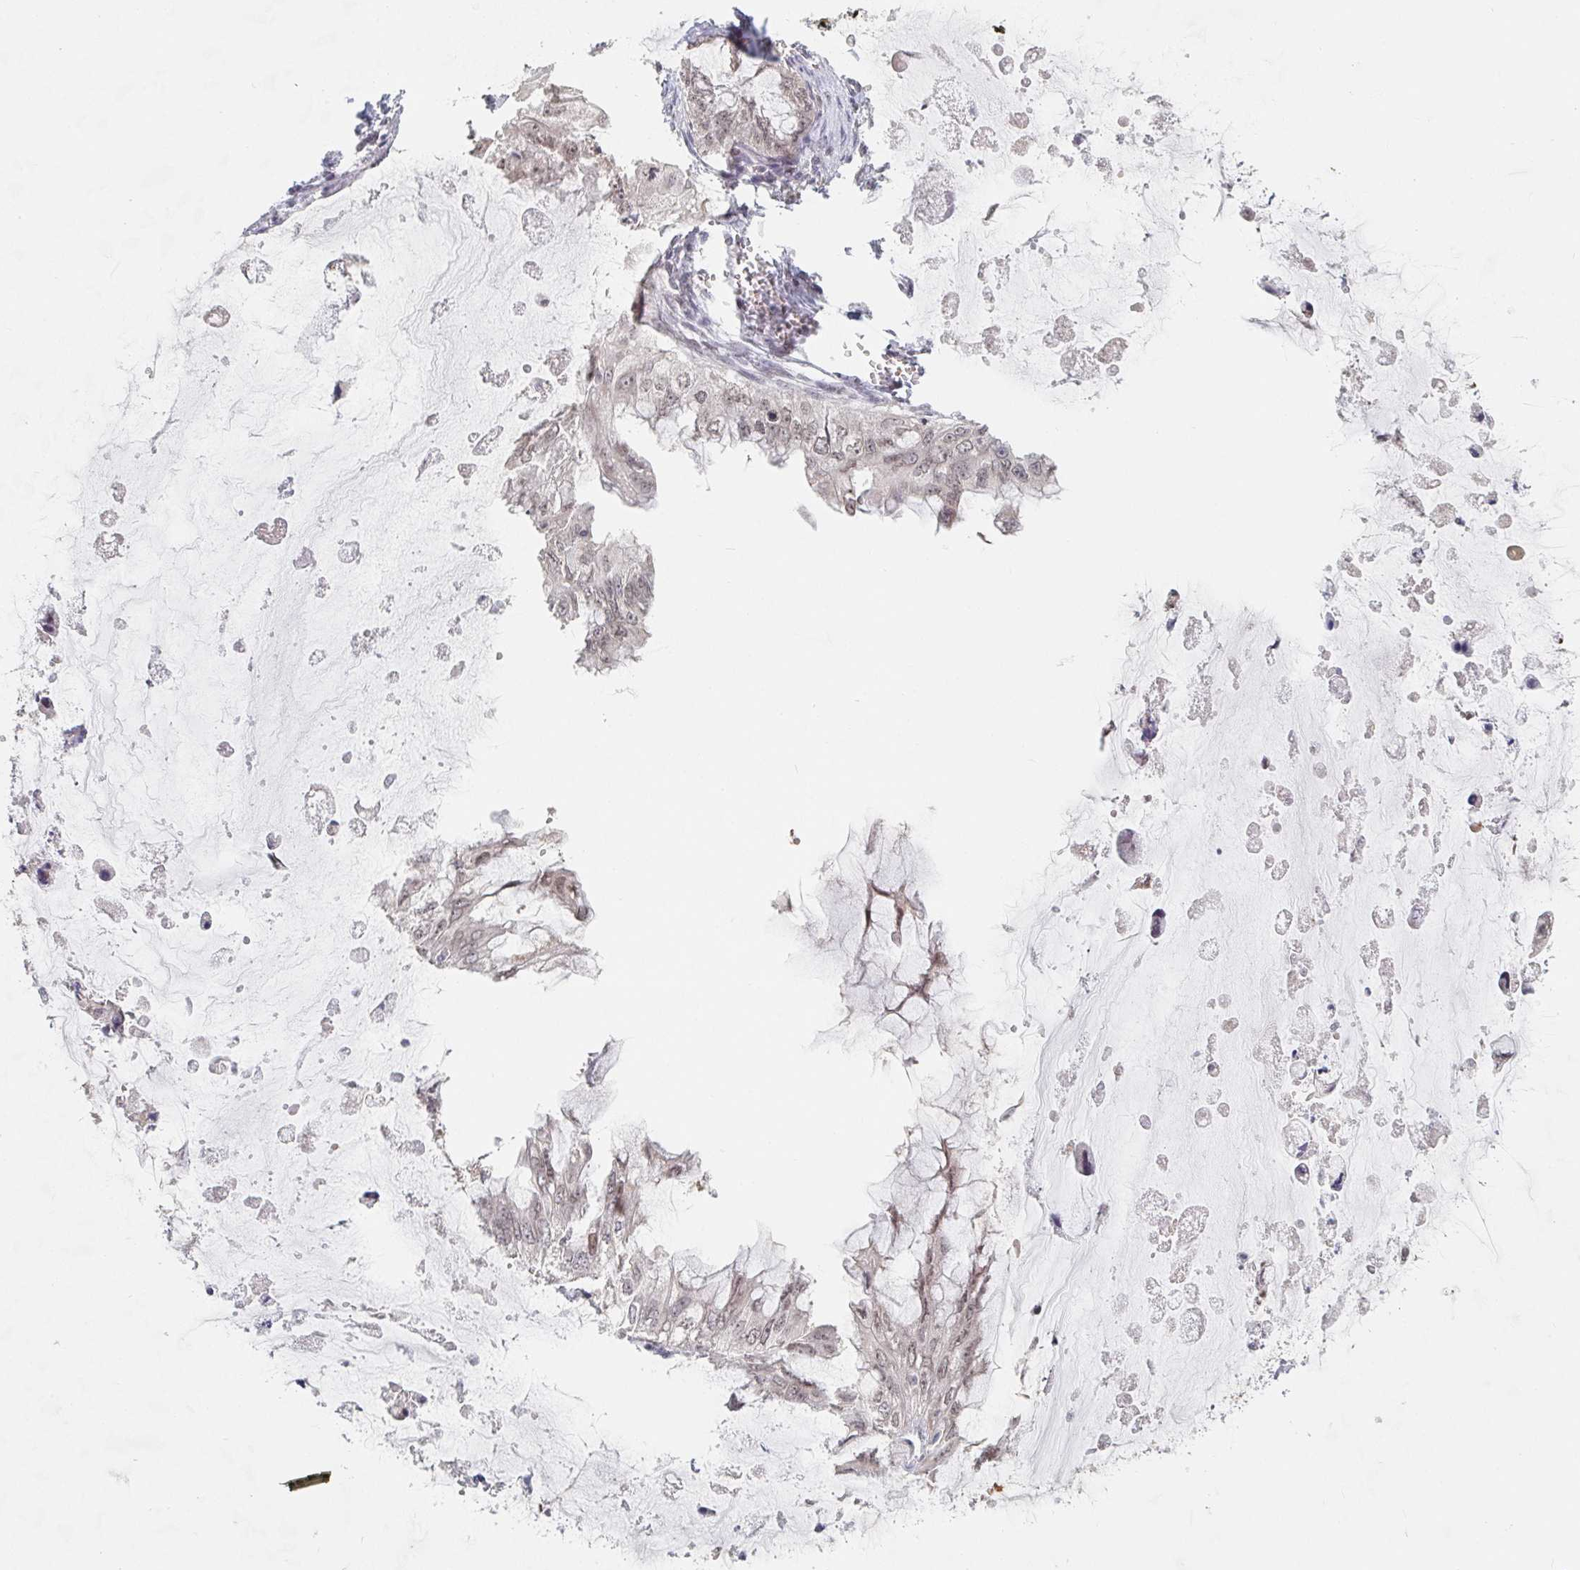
{"staining": {"intensity": "weak", "quantity": "25%-75%", "location": "nuclear"}, "tissue": "ovarian cancer", "cell_type": "Tumor cells", "image_type": "cancer", "snomed": [{"axis": "morphology", "description": "Cystadenocarcinoma, mucinous, NOS"}, {"axis": "topography", "description": "Ovary"}], "caption": "Human ovarian cancer (mucinous cystadenocarcinoma) stained with a brown dye demonstrates weak nuclear positive expression in about 25%-75% of tumor cells.", "gene": "CHD2", "patient": {"sex": "female", "age": 72}}